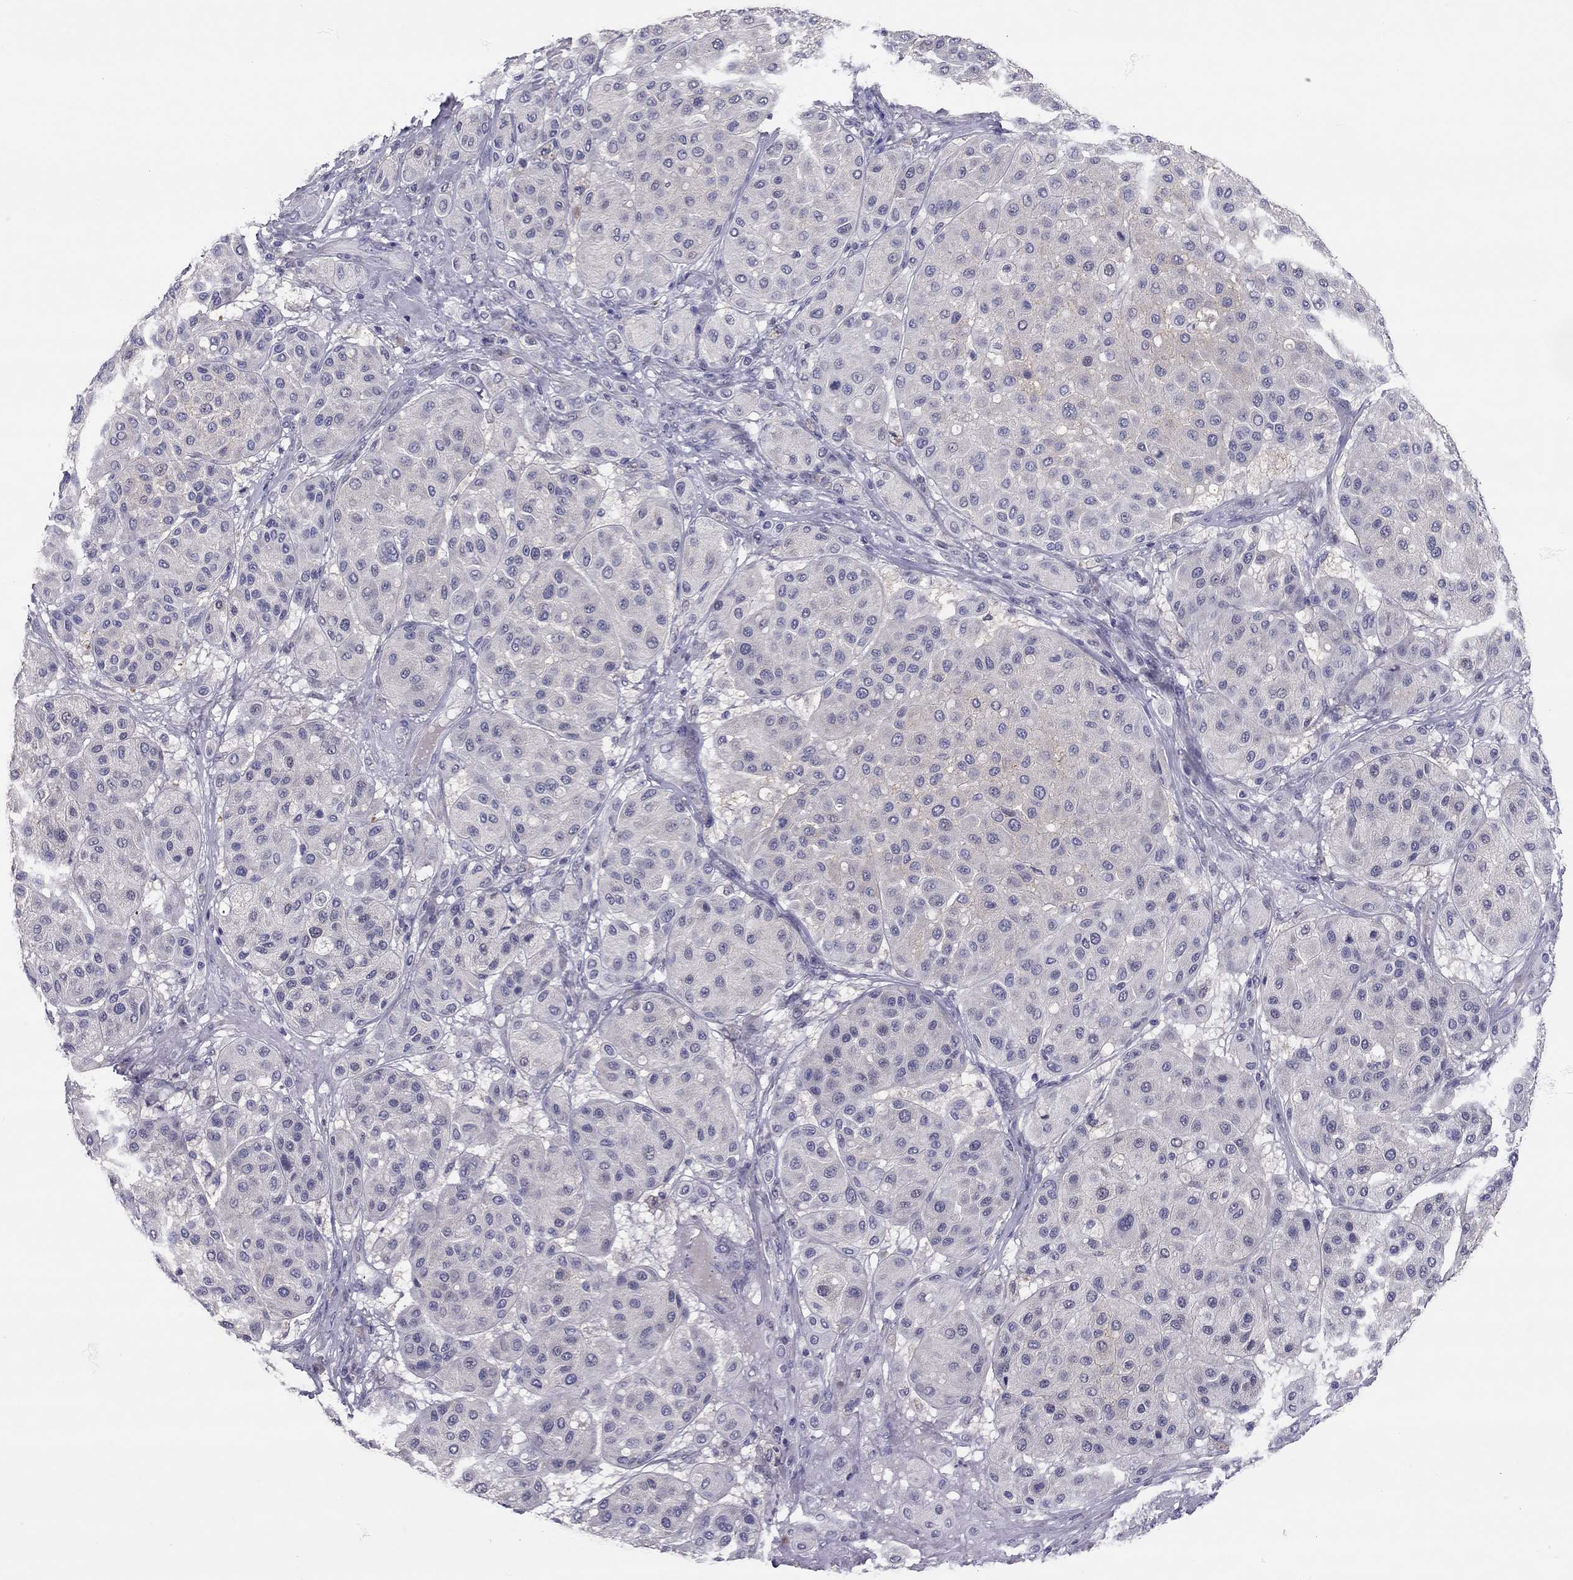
{"staining": {"intensity": "negative", "quantity": "none", "location": "none"}, "tissue": "melanoma", "cell_type": "Tumor cells", "image_type": "cancer", "snomed": [{"axis": "morphology", "description": "Malignant melanoma, Metastatic site"}, {"axis": "topography", "description": "Smooth muscle"}], "caption": "Immunohistochemistry histopathology image of melanoma stained for a protein (brown), which displays no positivity in tumor cells.", "gene": "SCARB1", "patient": {"sex": "male", "age": 41}}